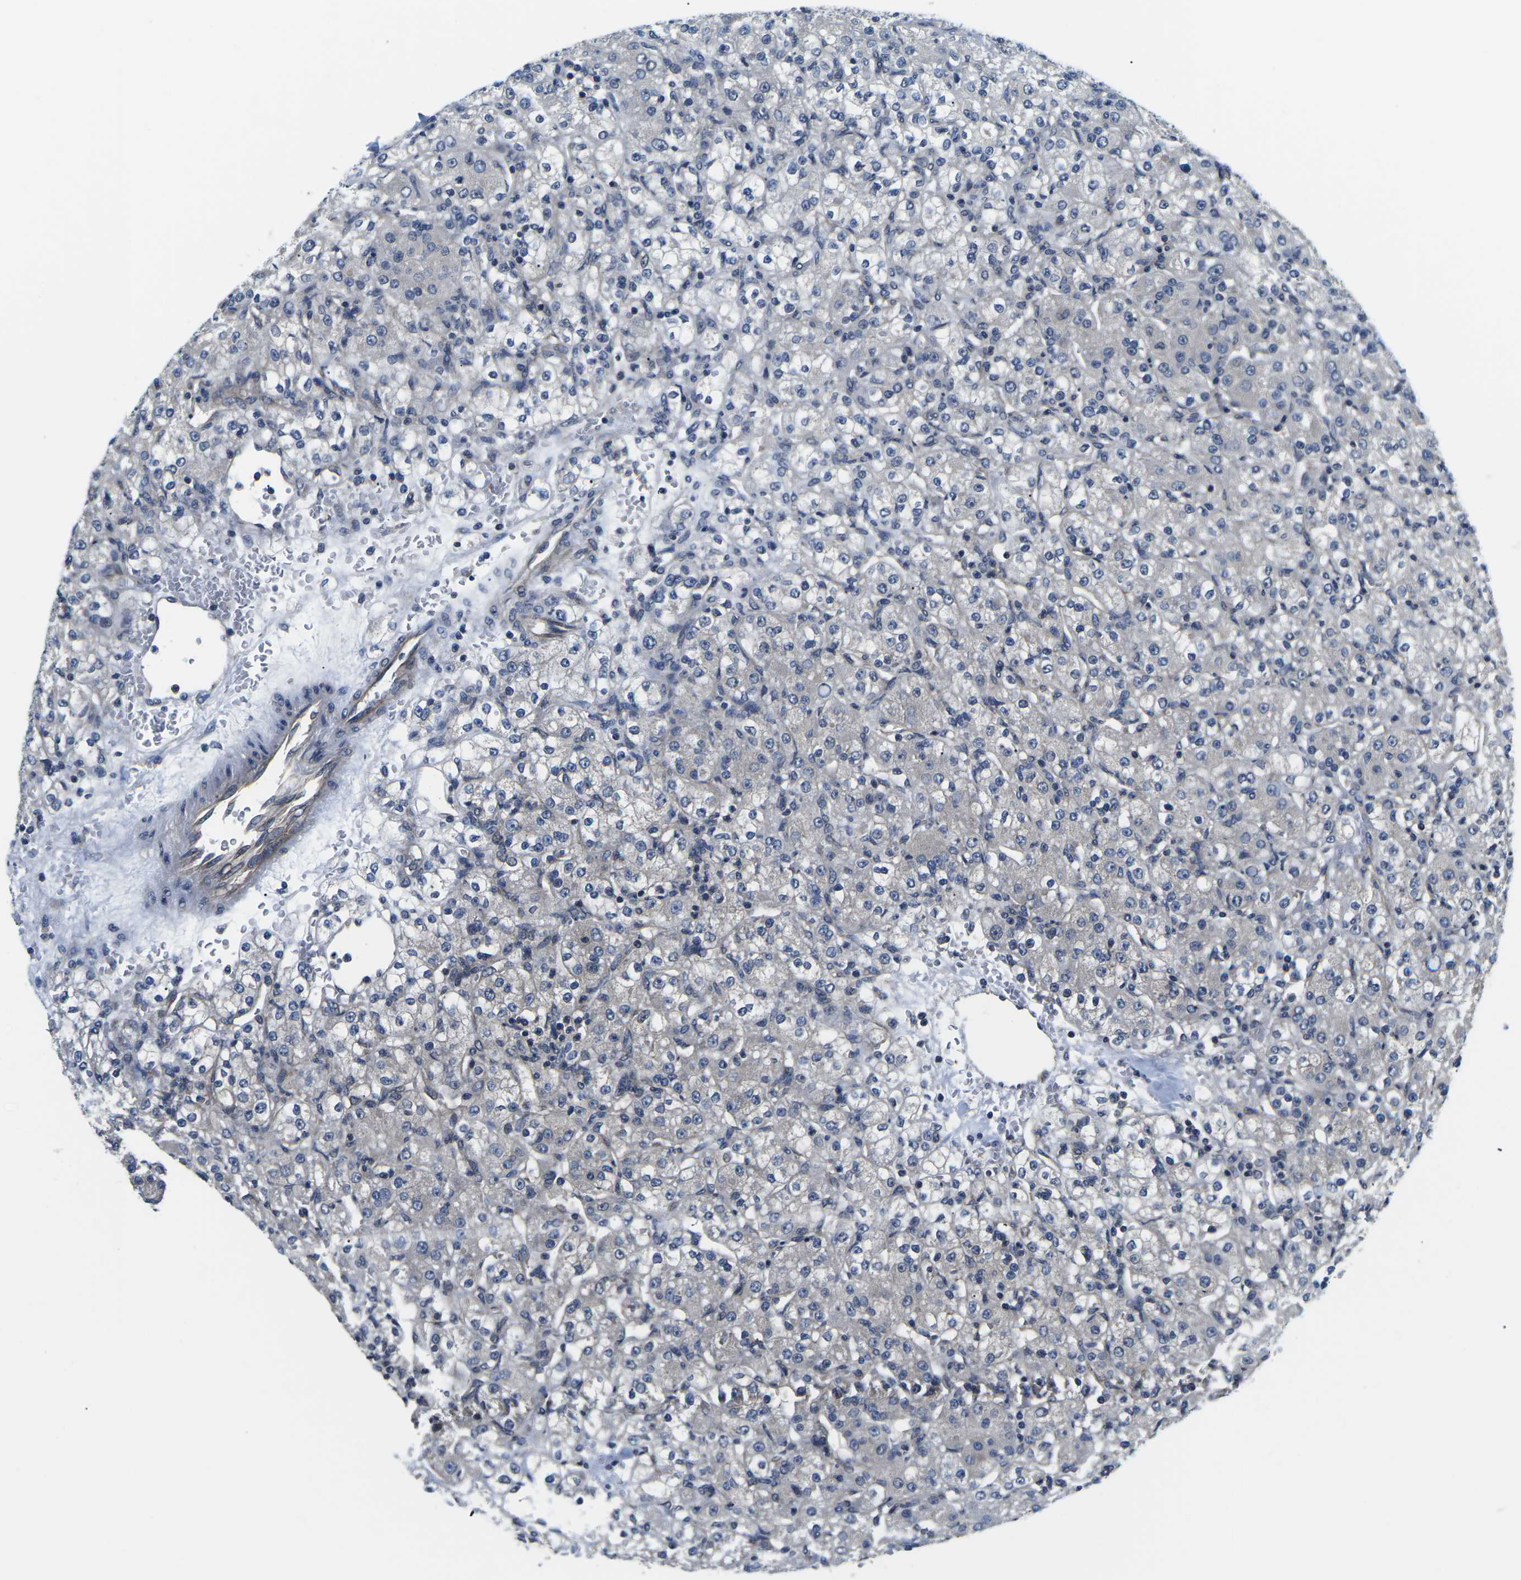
{"staining": {"intensity": "weak", "quantity": "<25%", "location": "cytoplasmic/membranous"}, "tissue": "renal cancer", "cell_type": "Tumor cells", "image_type": "cancer", "snomed": [{"axis": "morphology", "description": "Normal tissue, NOS"}, {"axis": "morphology", "description": "Adenocarcinoma, NOS"}, {"axis": "topography", "description": "Kidney"}], "caption": "DAB (3,3'-diaminobenzidine) immunohistochemical staining of renal cancer displays no significant positivity in tumor cells. Brightfield microscopy of immunohistochemistry stained with DAB (brown) and hematoxylin (blue), captured at high magnification.", "gene": "GSK3B", "patient": {"sex": "male", "age": 61}}